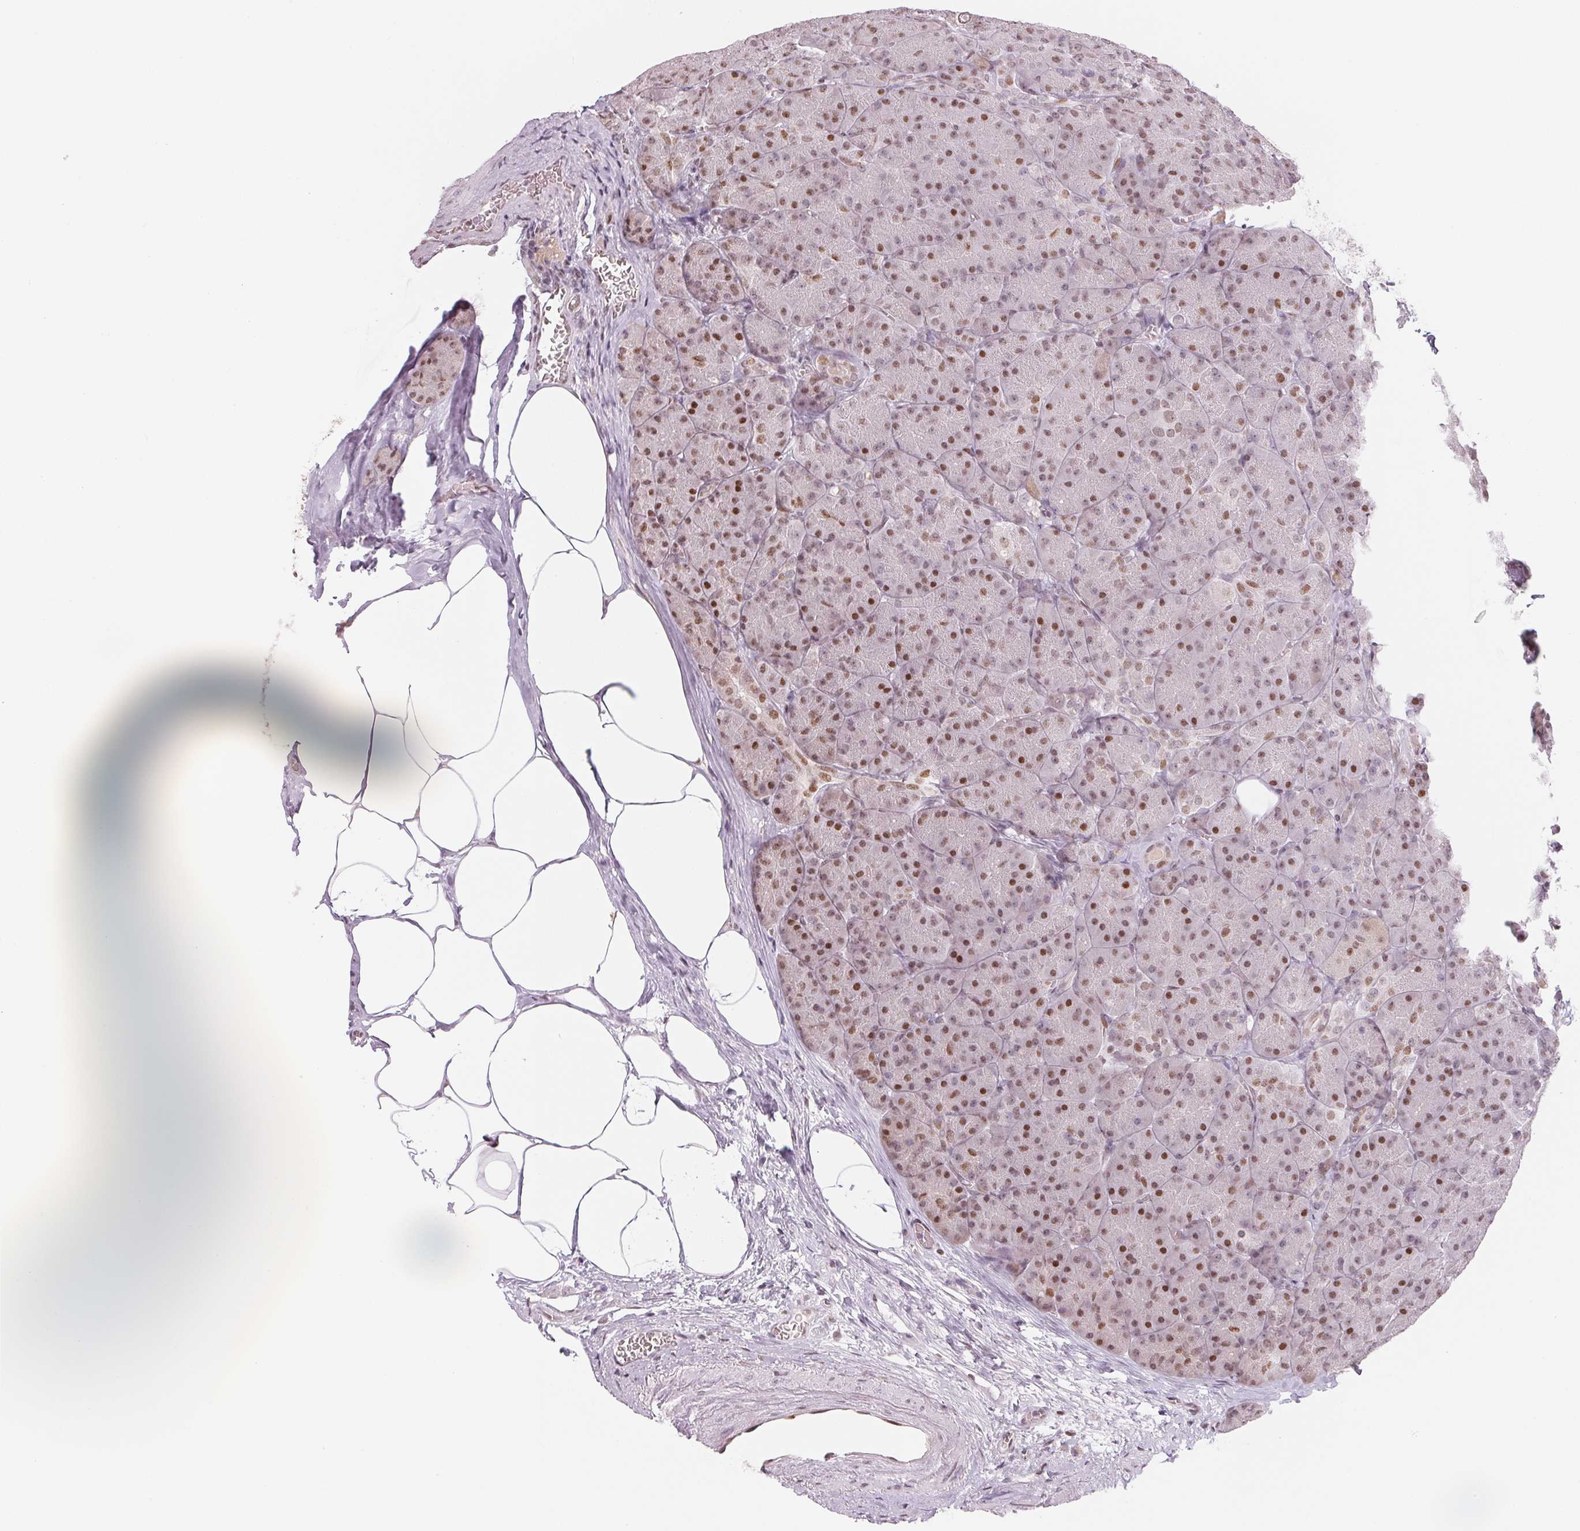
{"staining": {"intensity": "moderate", "quantity": ">75%", "location": "nuclear"}, "tissue": "pancreas", "cell_type": "Exocrine glandular cells", "image_type": "normal", "snomed": [{"axis": "morphology", "description": "Normal tissue, NOS"}, {"axis": "topography", "description": "Pancreas"}], "caption": "Exocrine glandular cells demonstrate medium levels of moderate nuclear positivity in about >75% of cells in unremarkable human pancreas. (Brightfield microscopy of DAB IHC at high magnification).", "gene": "KAT6A", "patient": {"sex": "male", "age": 57}}